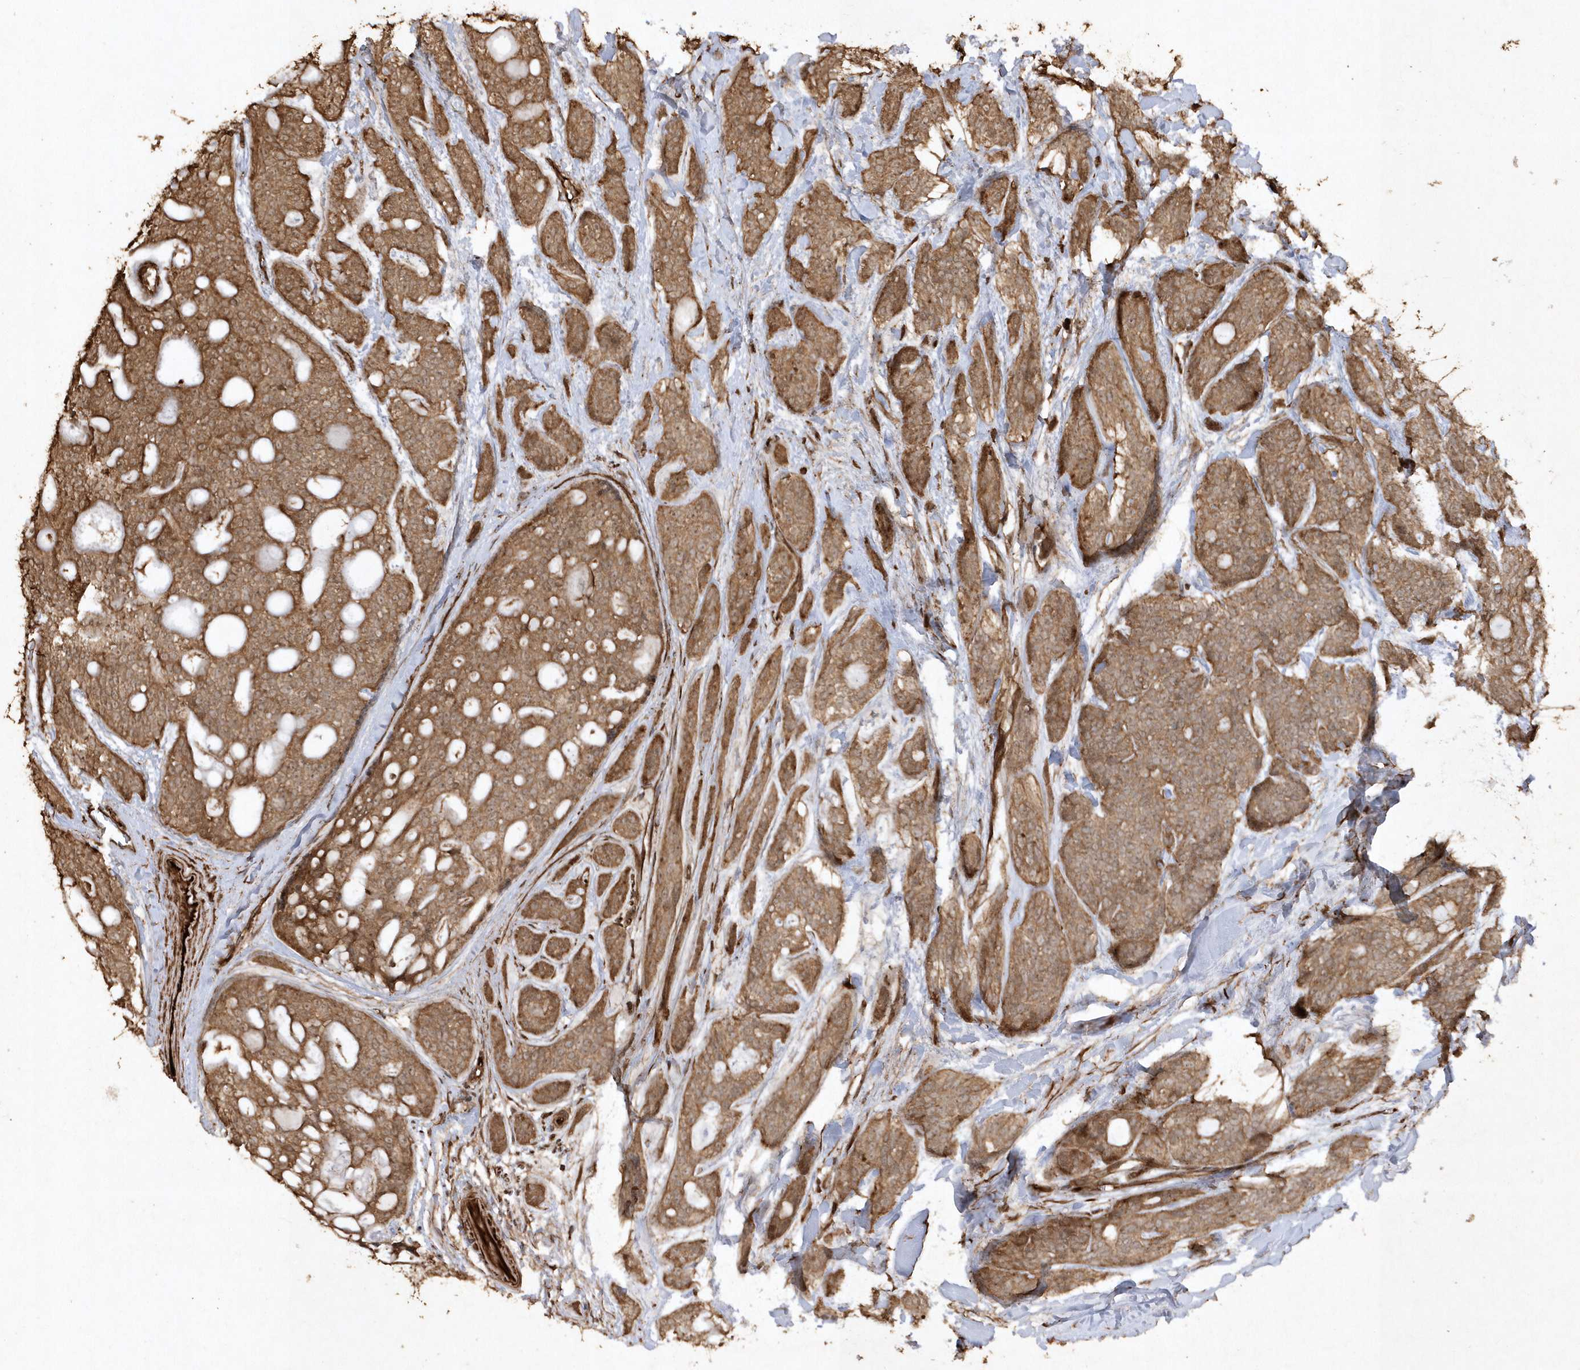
{"staining": {"intensity": "moderate", "quantity": ">75%", "location": "cytoplasmic/membranous"}, "tissue": "head and neck cancer", "cell_type": "Tumor cells", "image_type": "cancer", "snomed": [{"axis": "morphology", "description": "Adenocarcinoma, NOS"}, {"axis": "topography", "description": "Head-Neck"}], "caption": "The image shows a brown stain indicating the presence of a protein in the cytoplasmic/membranous of tumor cells in adenocarcinoma (head and neck).", "gene": "AVPI1", "patient": {"sex": "male", "age": 66}}